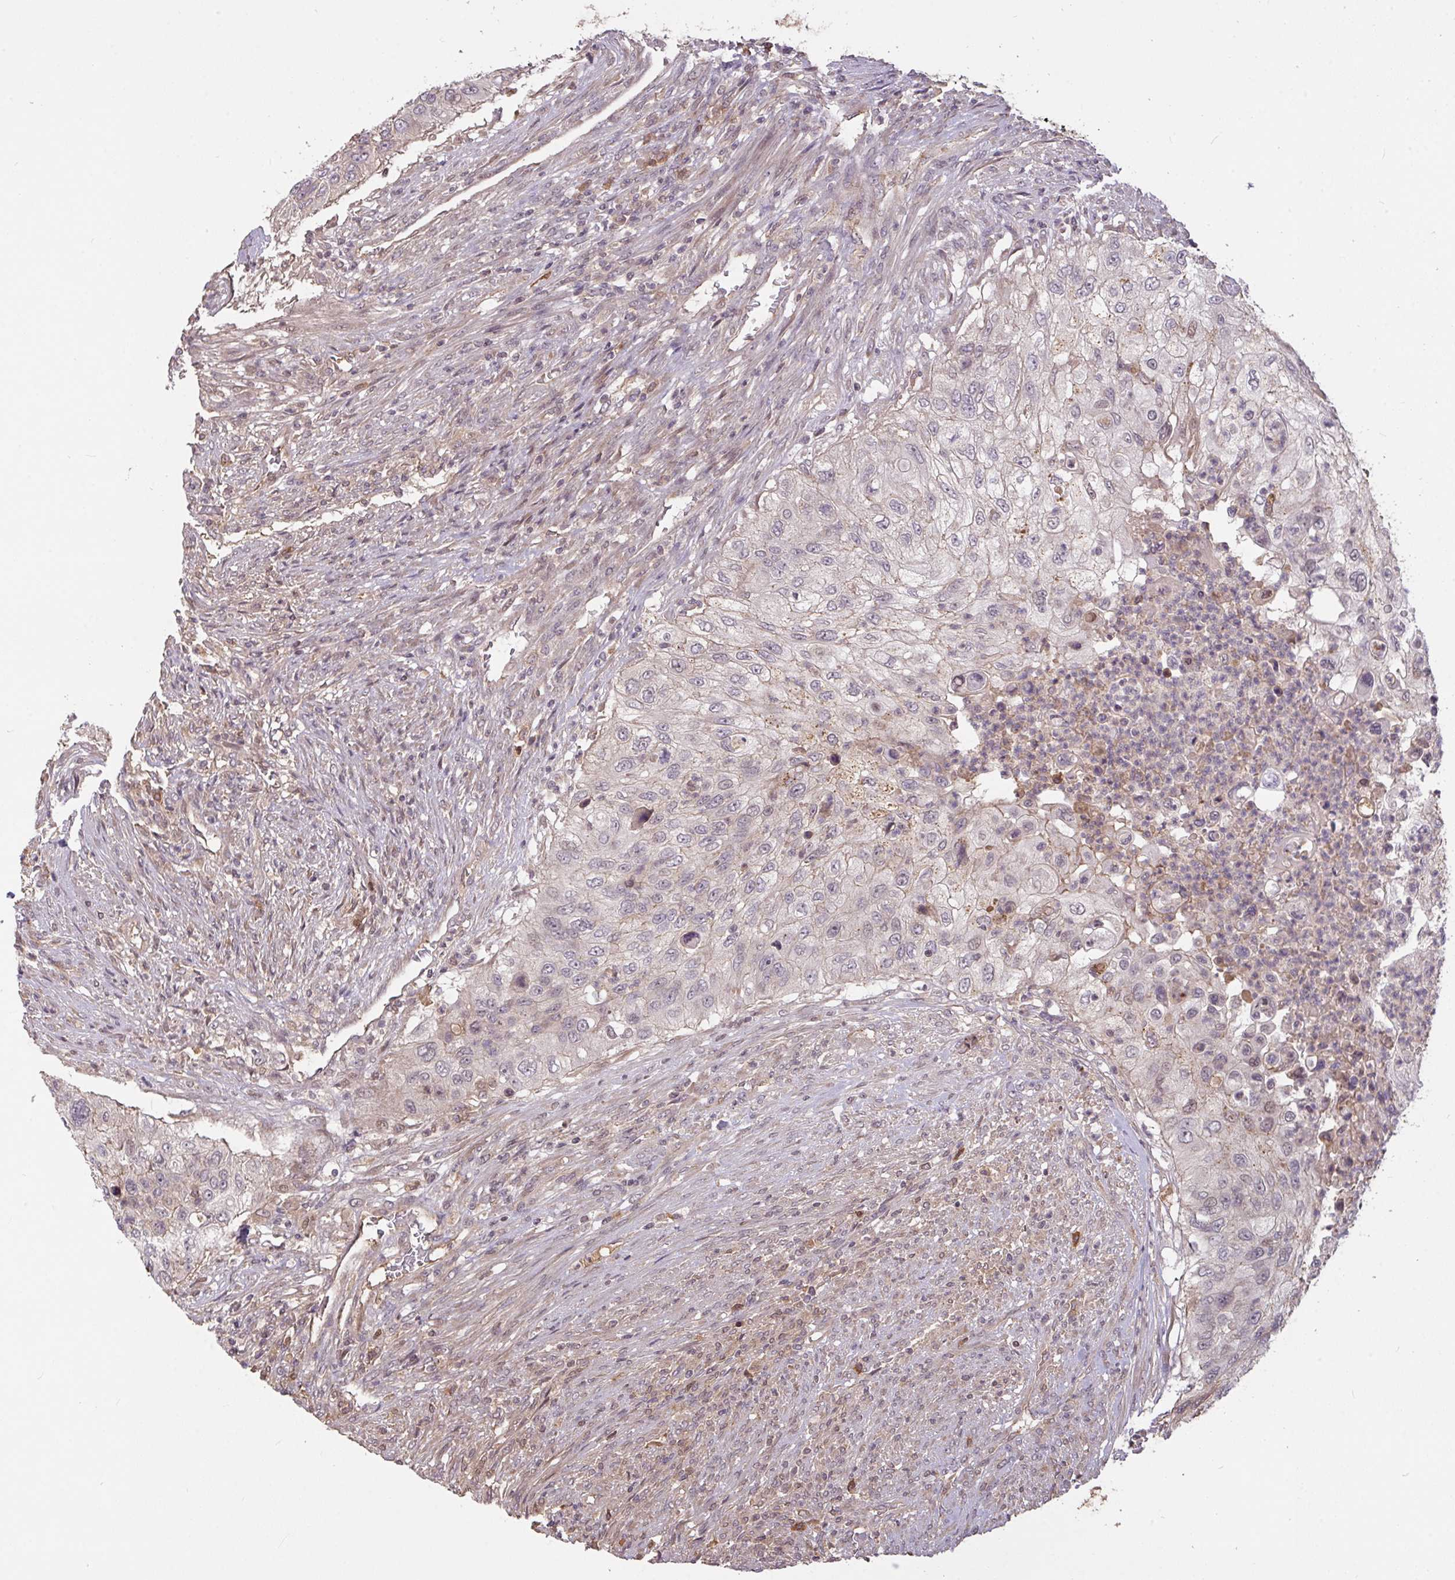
{"staining": {"intensity": "negative", "quantity": "none", "location": "none"}, "tissue": "urothelial cancer", "cell_type": "Tumor cells", "image_type": "cancer", "snomed": [{"axis": "morphology", "description": "Urothelial carcinoma, High grade"}, {"axis": "topography", "description": "Urinary bladder"}], "caption": "DAB immunohistochemical staining of human urothelial cancer demonstrates no significant staining in tumor cells.", "gene": "FCER1A", "patient": {"sex": "female", "age": 60}}